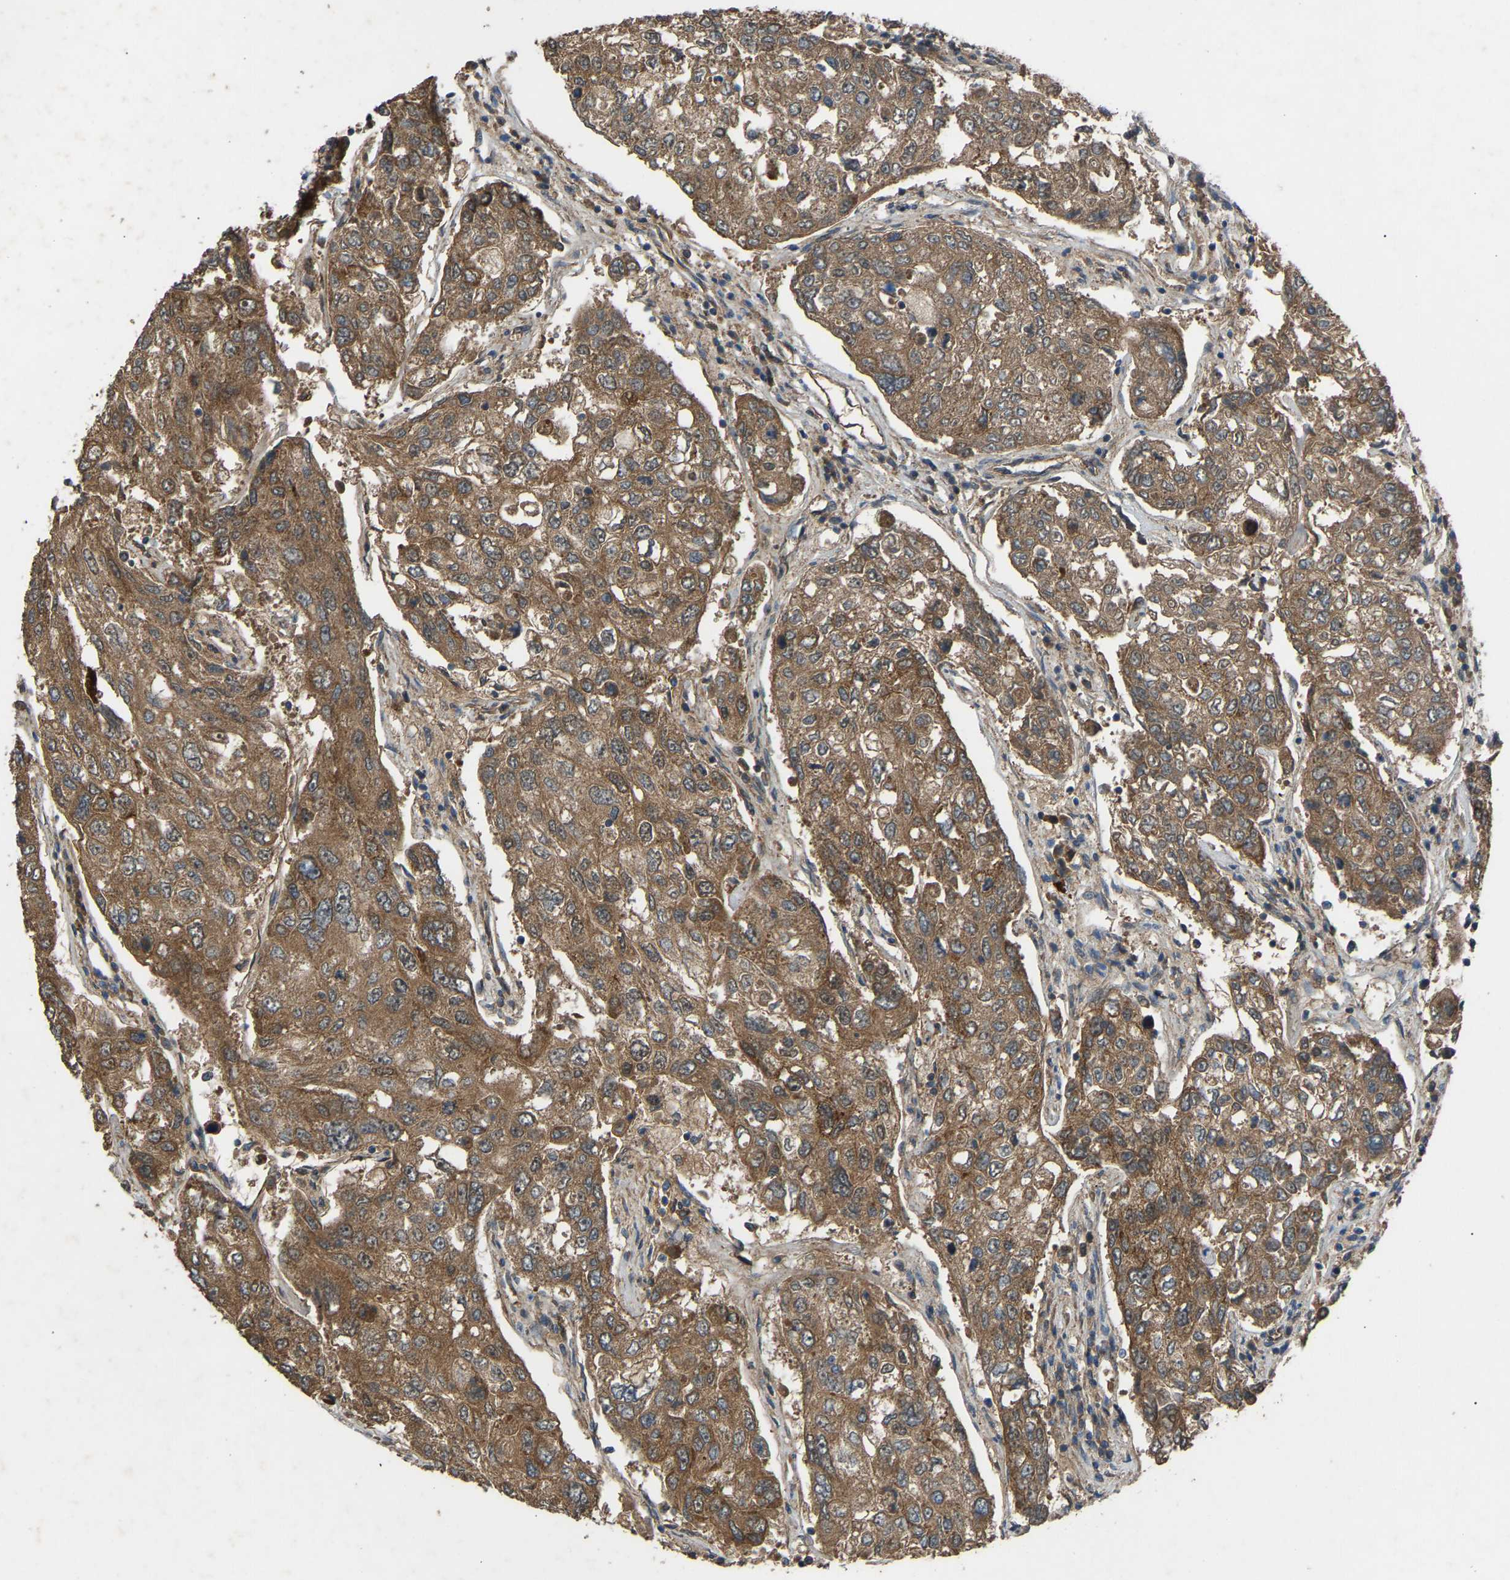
{"staining": {"intensity": "moderate", "quantity": ">75%", "location": "cytoplasmic/membranous"}, "tissue": "urothelial cancer", "cell_type": "Tumor cells", "image_type": "cancer", "snomed": [{"axis": "morphology", "description": "Urothelial carcinoma, High grade"}, {"axis": "topography", "description": "Lymph node"}, {"axis": "topography", "description": "Urinary bladder"}], "caption": "Immunohistochemical staining of human urothelial cancer reveals medium levels of moderate cytoplasmic/membranous protein staining in approximately >75% of tumor cells.", "gene": "GAS2L1", "patient": {"sex": "male", "age": 51}}